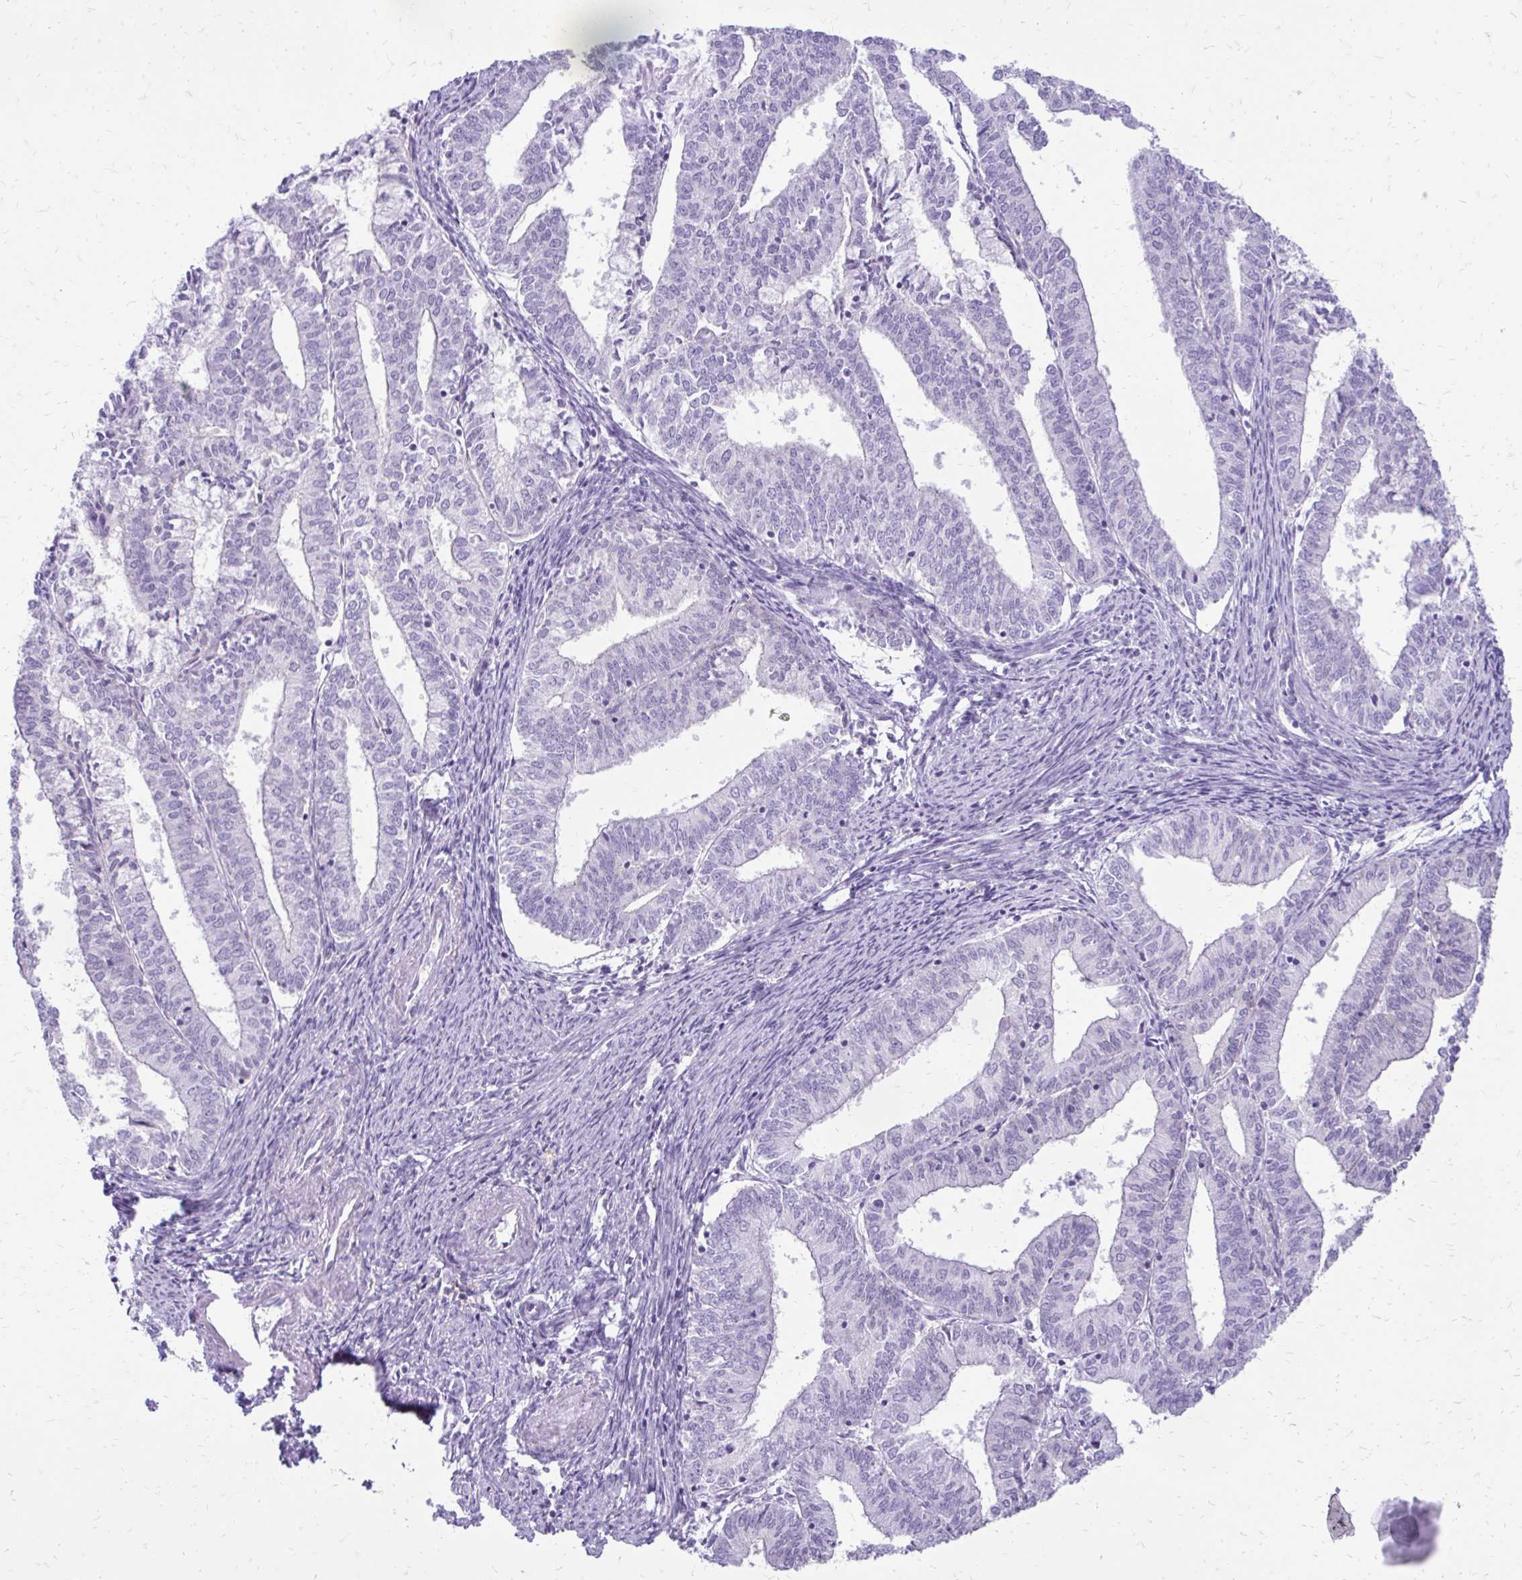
{"staining": {"intensity": "negative", "quantity": "none", "location": "none"}, "tissue": "endometrial cancer", "cell_type": "Tumor cells", "image_type": "cancer", "snomed": [{"axis": "morphology", "description": "Adenocarcinoma, NOS"}, {"axis": "topography", "description": "Endometrium"}], "caption": "Protein analysis of endometrial cancer (adenocarcinoma) reveals no significant staining in tumor cells.", "gene": "SIGLEC11", "patient": {"sex": "female", "age": 61}}